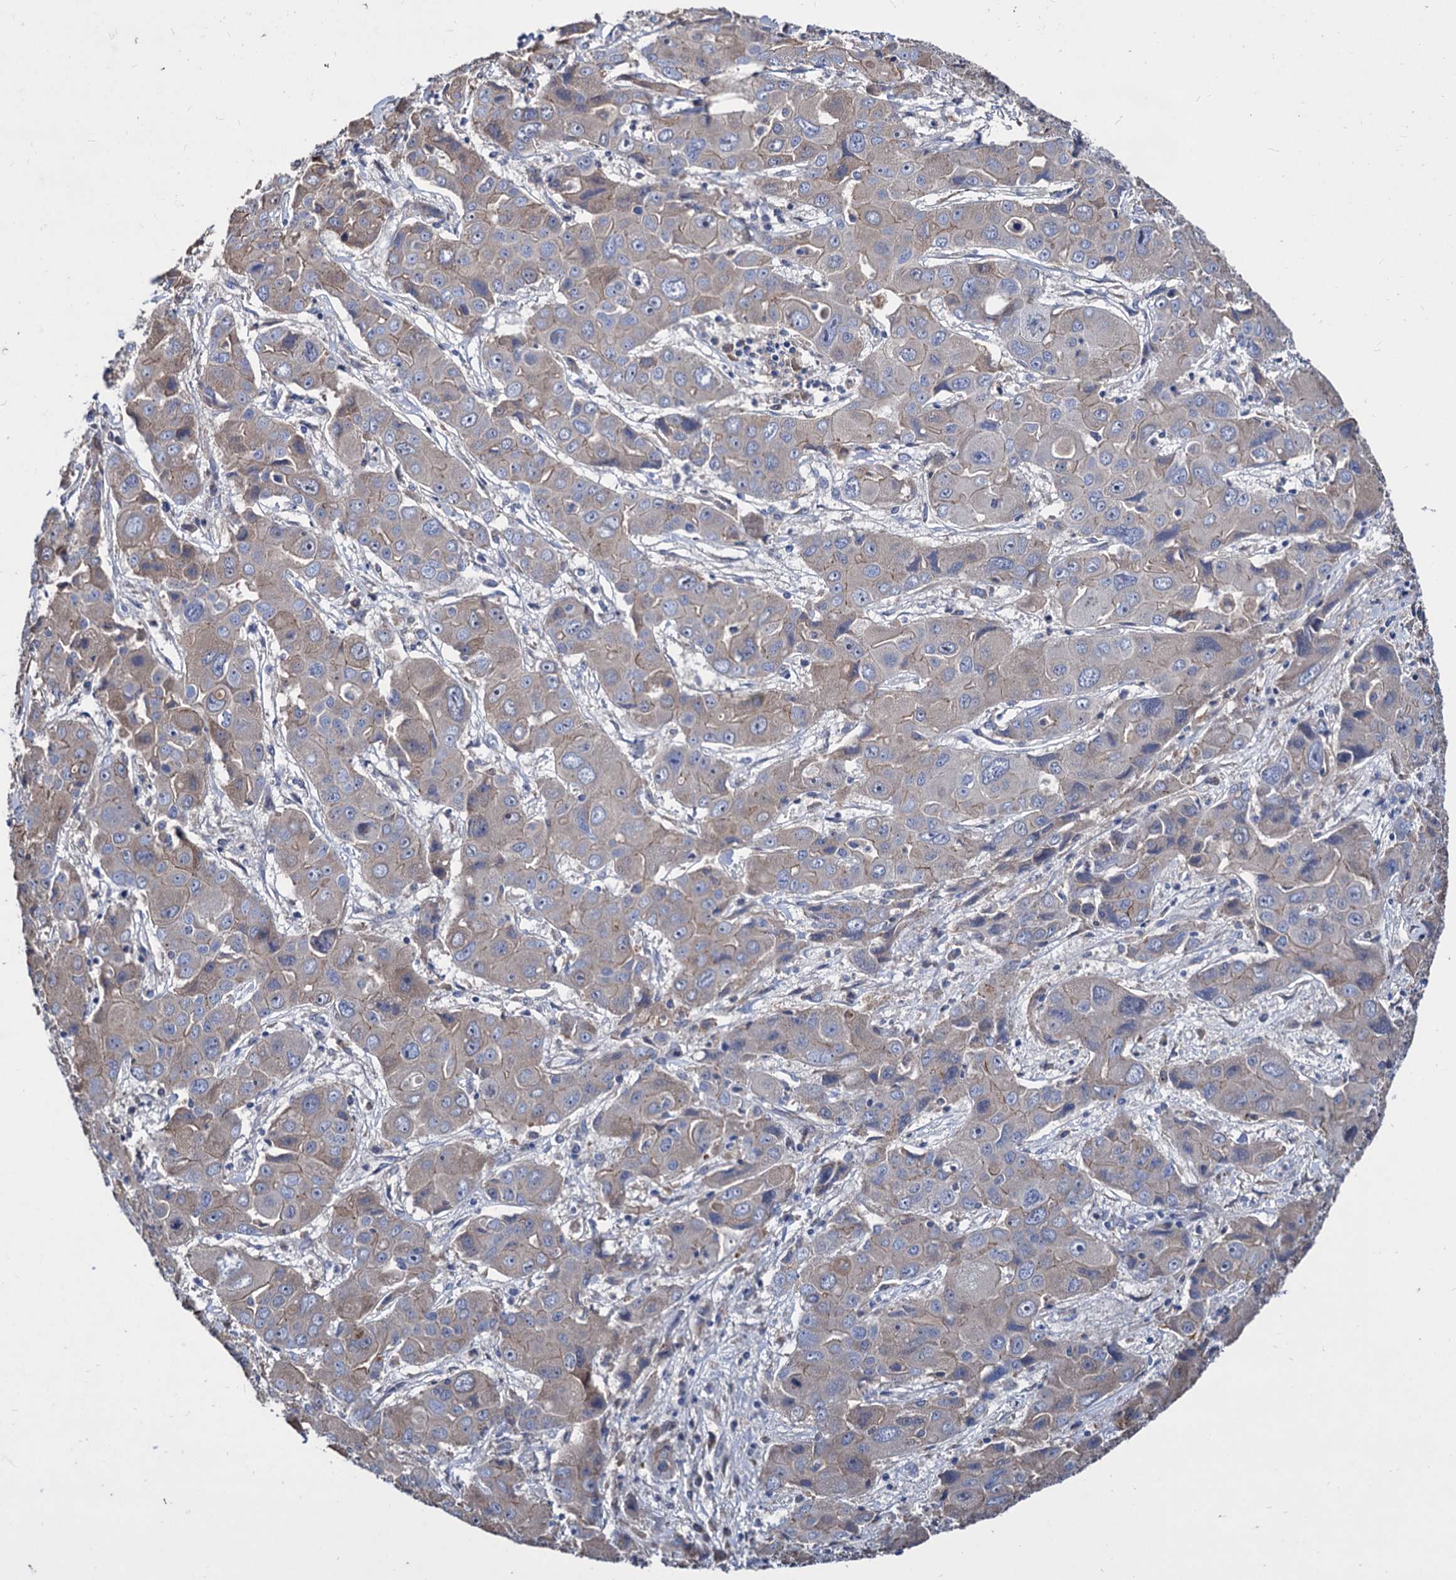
{"staining": {"intensity": "weak", "quantity": "<25%", "location": "cytoplasmic/membranous"}, "tissue": "liver cancer", "cell_type": "Tumor cells", "image_type": "cancer", "snomed": [{"axis": "morphology", "description": "Cholangiocarcinoma"}, {"axis": "topography", "description": "Liver"}], "caption": "An IHC image of liver cholangiocarcinoma is shown. There is no staining in tumor cells of liver cholangiocarcinoma. (Stains: DAB immunohistochemistry (IHC) with hematoxylin counter stain, Microscopy: brightfield microscopy at high magnification).", "gene": "WDR11", "patient": {"sex": "male", "age": 67}}